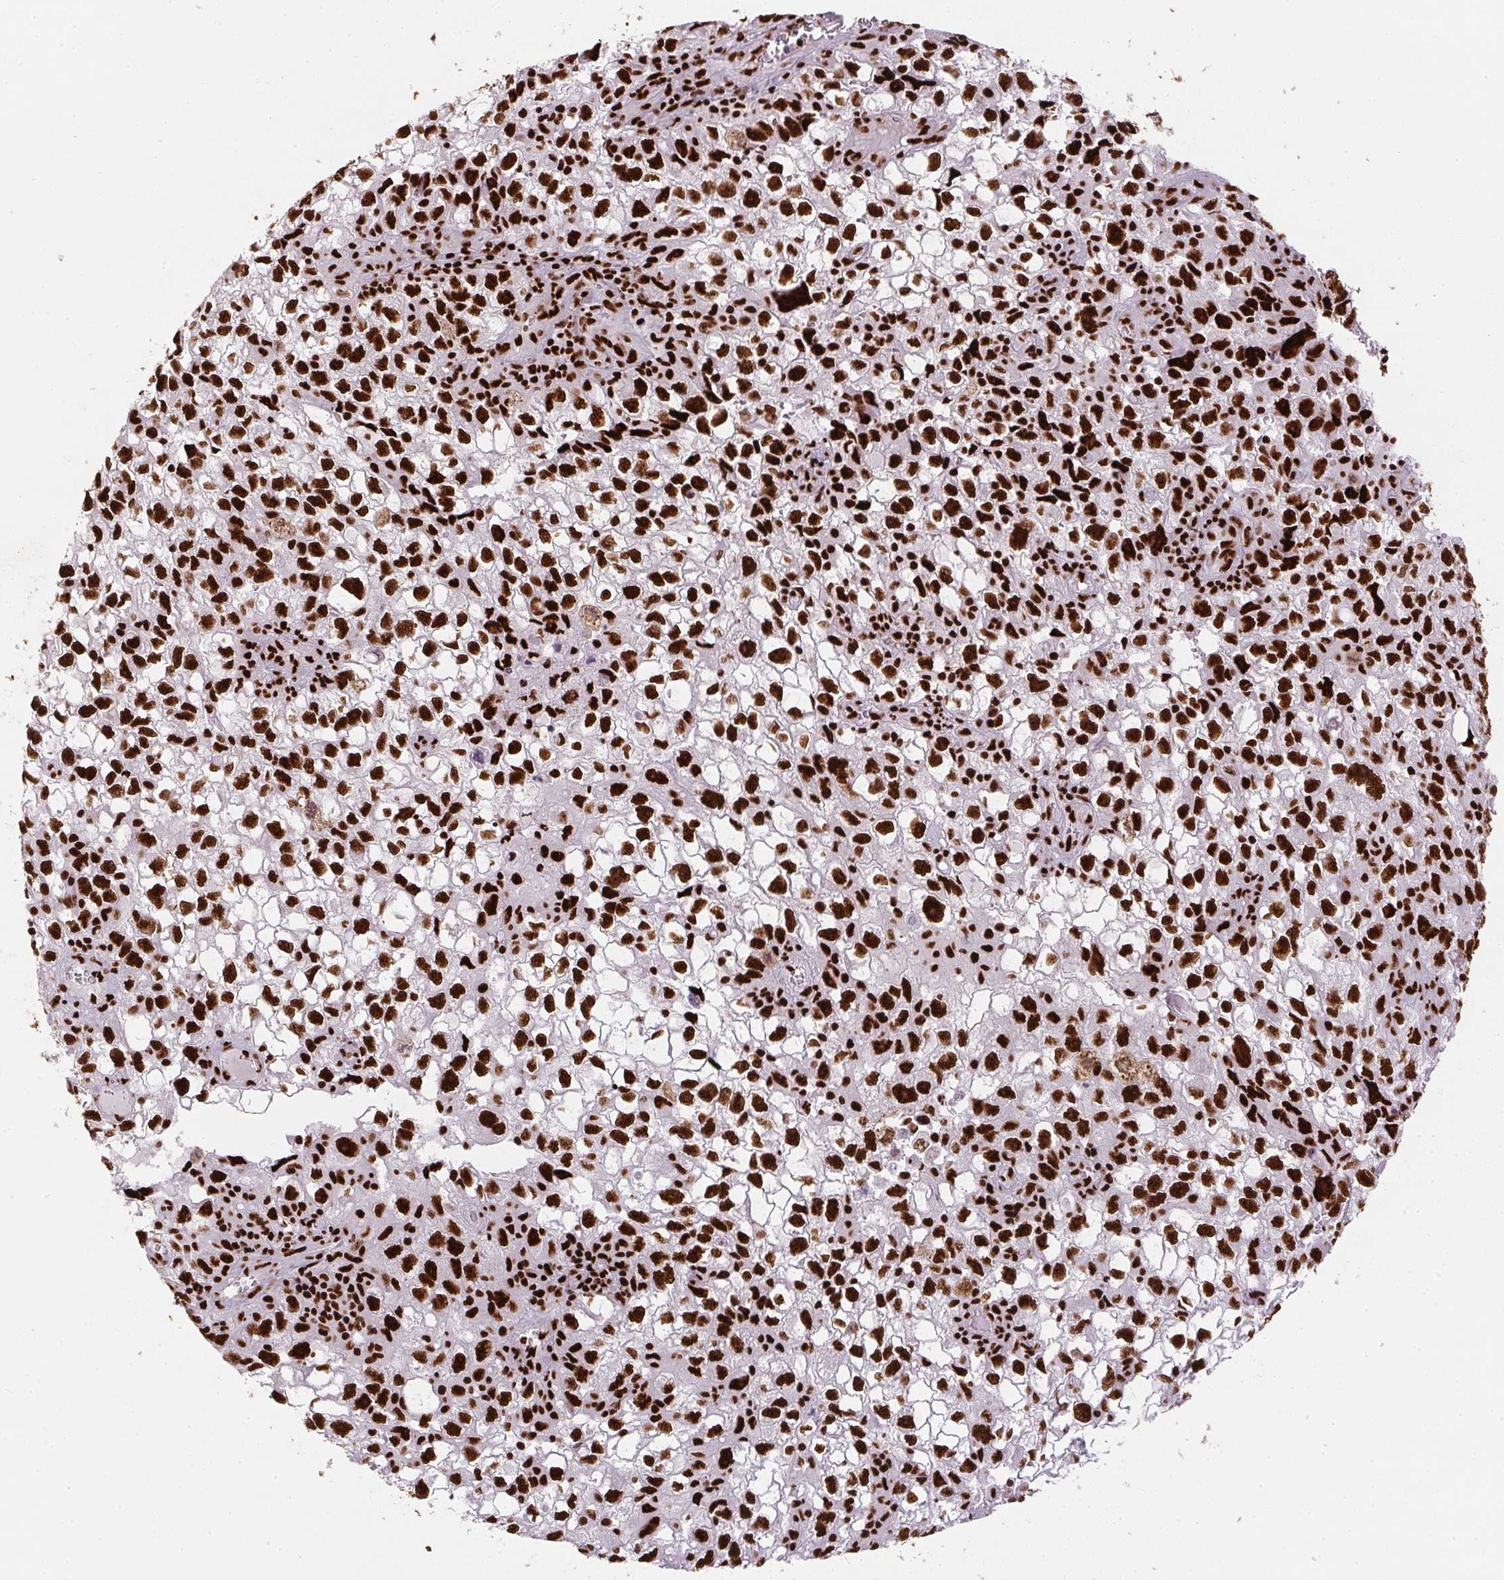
{"staining": {"intensity": "strong", "quantity": ">75%", "location": "nuclear"}, "tissue": "cervical cancer", "cell_type": "Tumor cells", "image_type": "cancer", "snomed": [{"axis": "morphology", "description": "Squamous cell carcinoma, NOS"}, {"axis": "topography", "description": "Cervix"}], "caption": "An image of human squamous cell carcinoma (cervical) stained for a protein exhibits strong nuclear brown staining in tumor cells.", "gene": "PAGE3", "patient": {"sex": "female", "age": 55}}